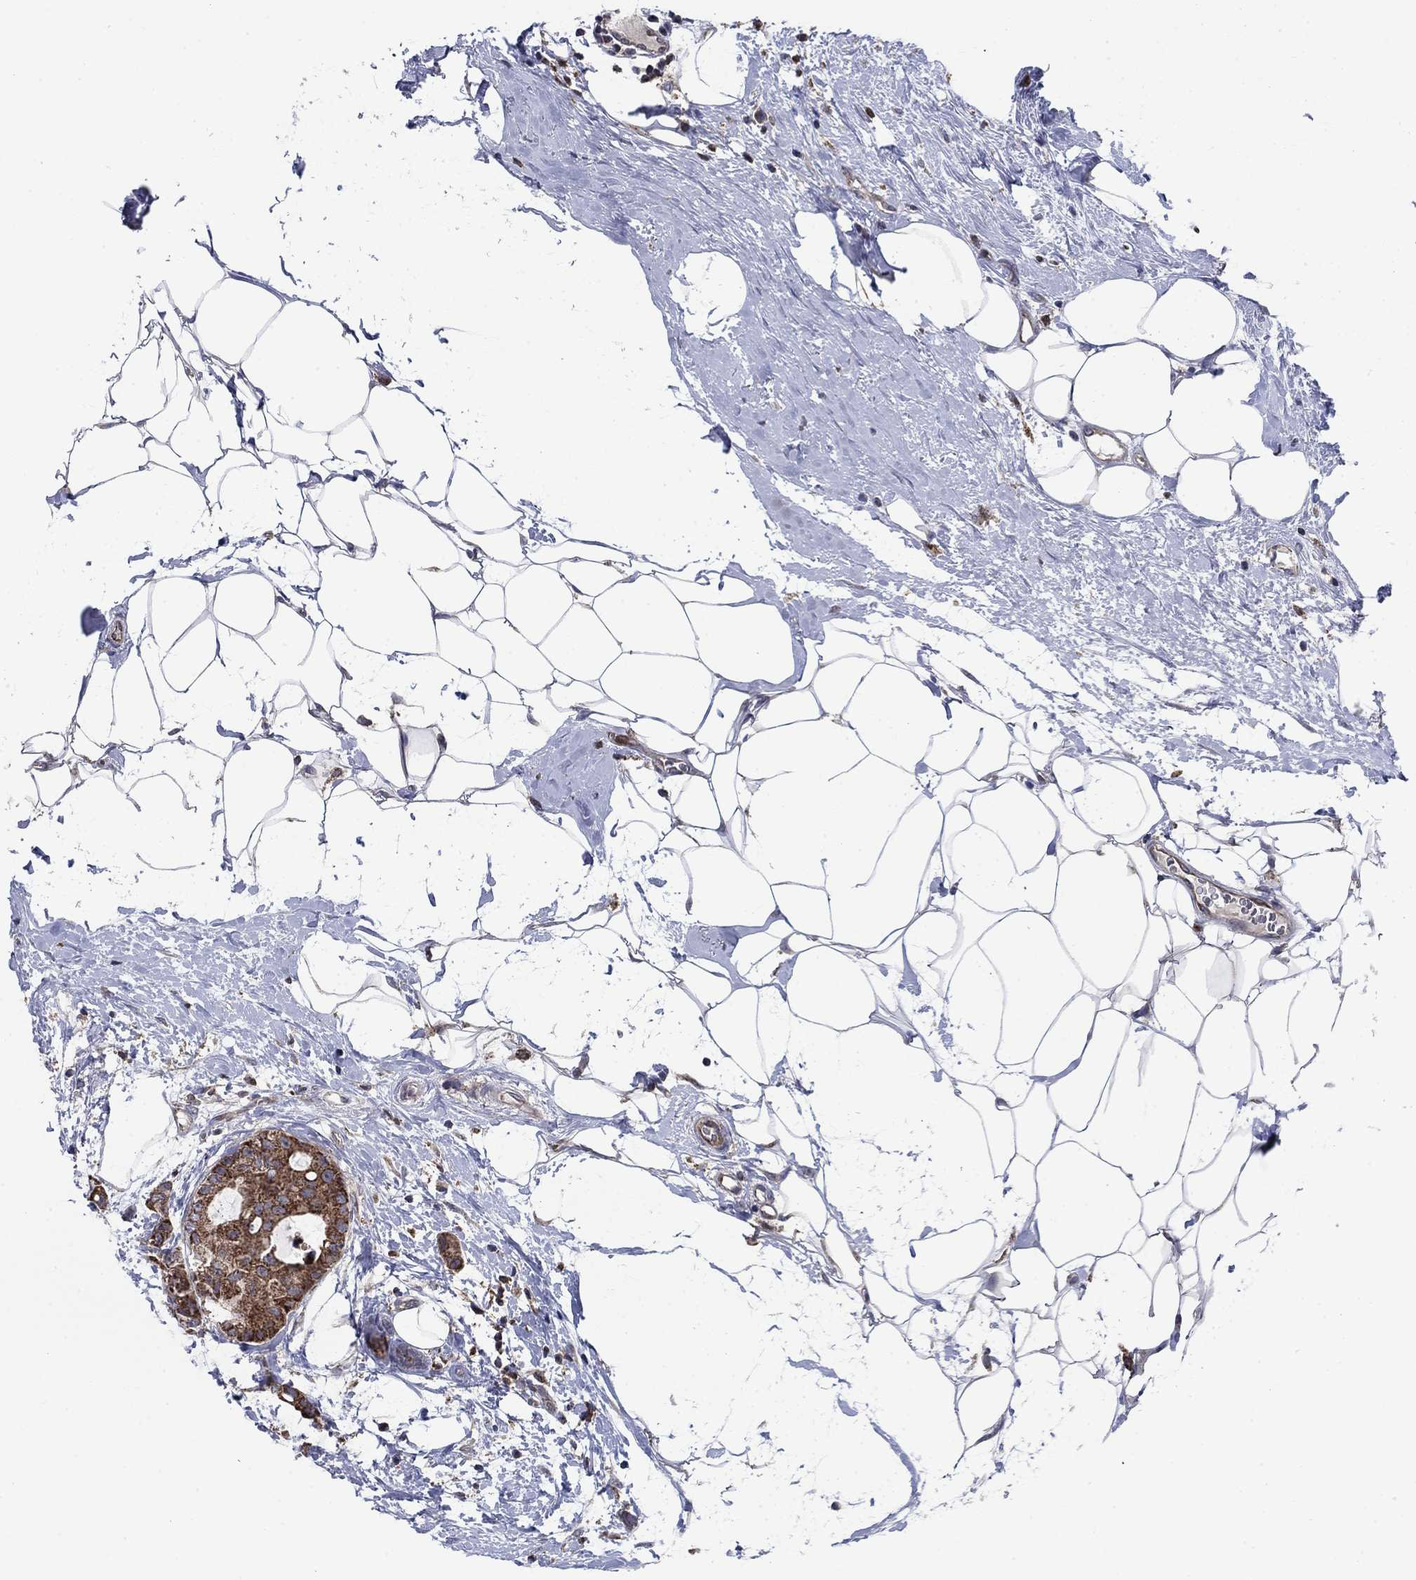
{"staining": {"intensity": "strong", "quantity": ">75%", "location": "cytoplasmic/membranous"}, "tissue": "breast cancer", "cell_type": "Tumor cells", "image_type": "cancer", "snomed": [{"axis": "morphology", "description": "Duct carcinoma"}, {"axis": "topography", "description": "Breast"}], "caption": "A histopathology image of human breast cancer (infiltrating ductal carcinoma) stained for a protein displays strong cytoplasmic/membranous brown staining in tumor cells. The protein of interest is shown in brown color, while the nuclei are stained blue.", "gene": "RNF19B", "patient": {"sex": "female", "age": 45}}